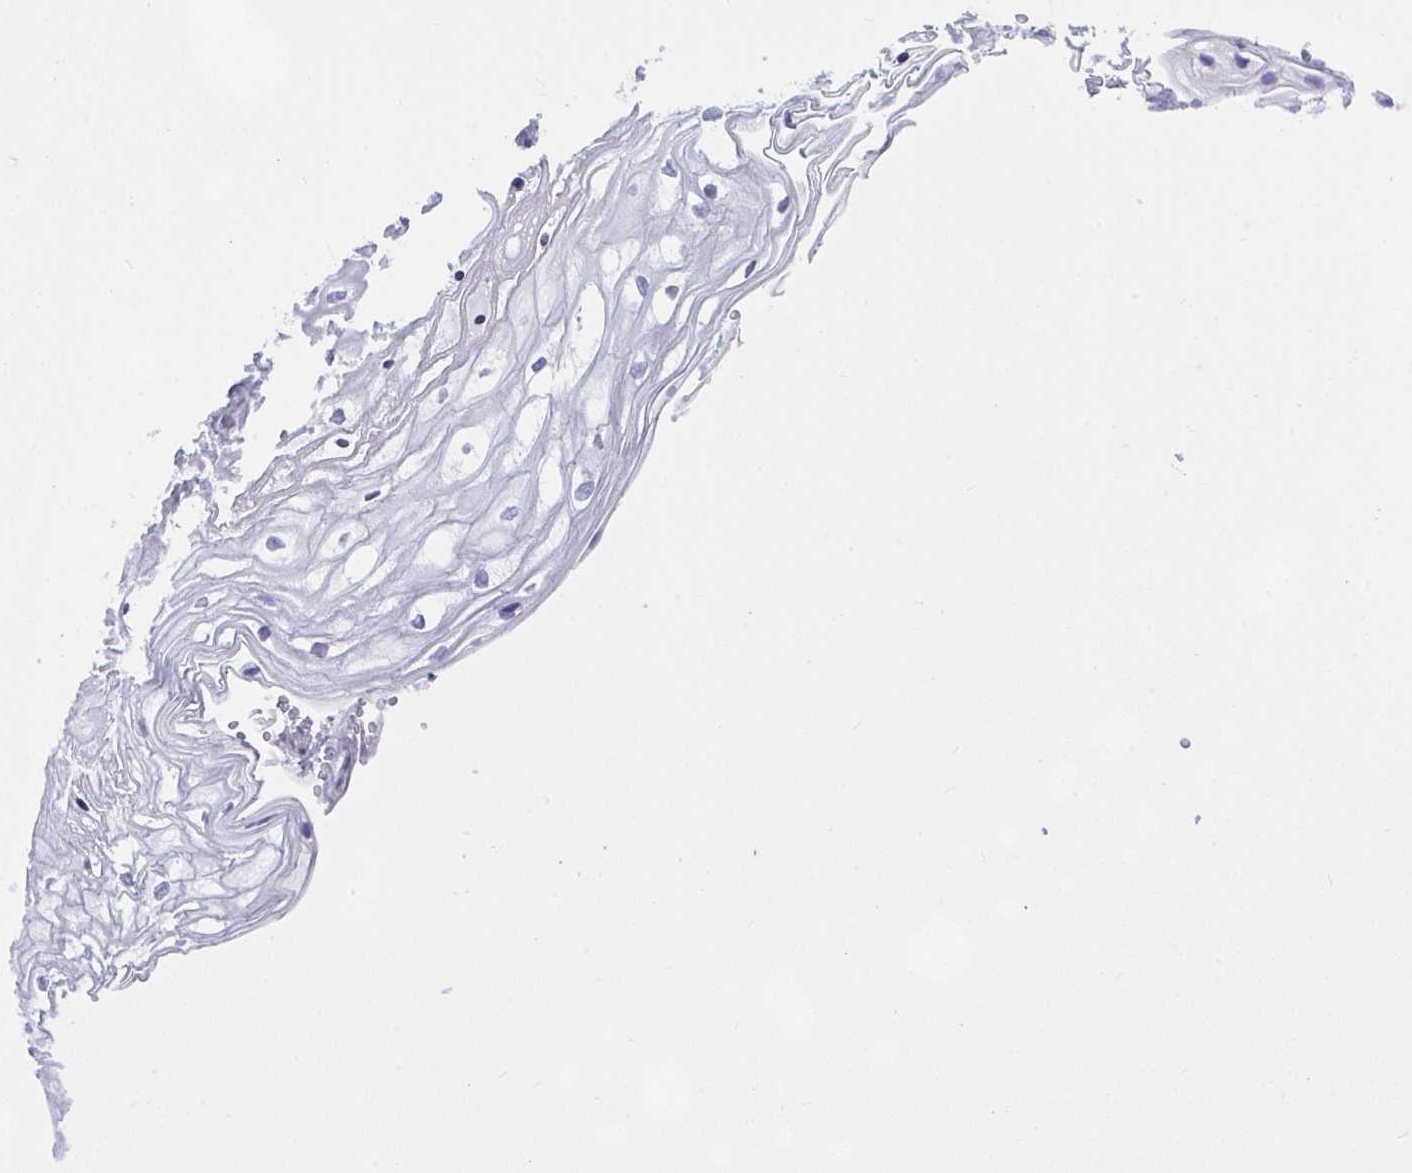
{"staining": {"intensity": "negative", "quantity": "none", "location": "none"}, "tissue": "cervix", "cell_type": "Glandular cells", "image_type": "normal", "snomed": [{"axis": "morphology", "description": "Normal tissue, NOS"}, {"axis": "topography", "description": "Cervix"}], "caption": "Cervix stained for a protein using IHC demonstrates no expression glandular cells.", "gene": "NFXL1", "patient": {"sex": "female", "age": 36}}